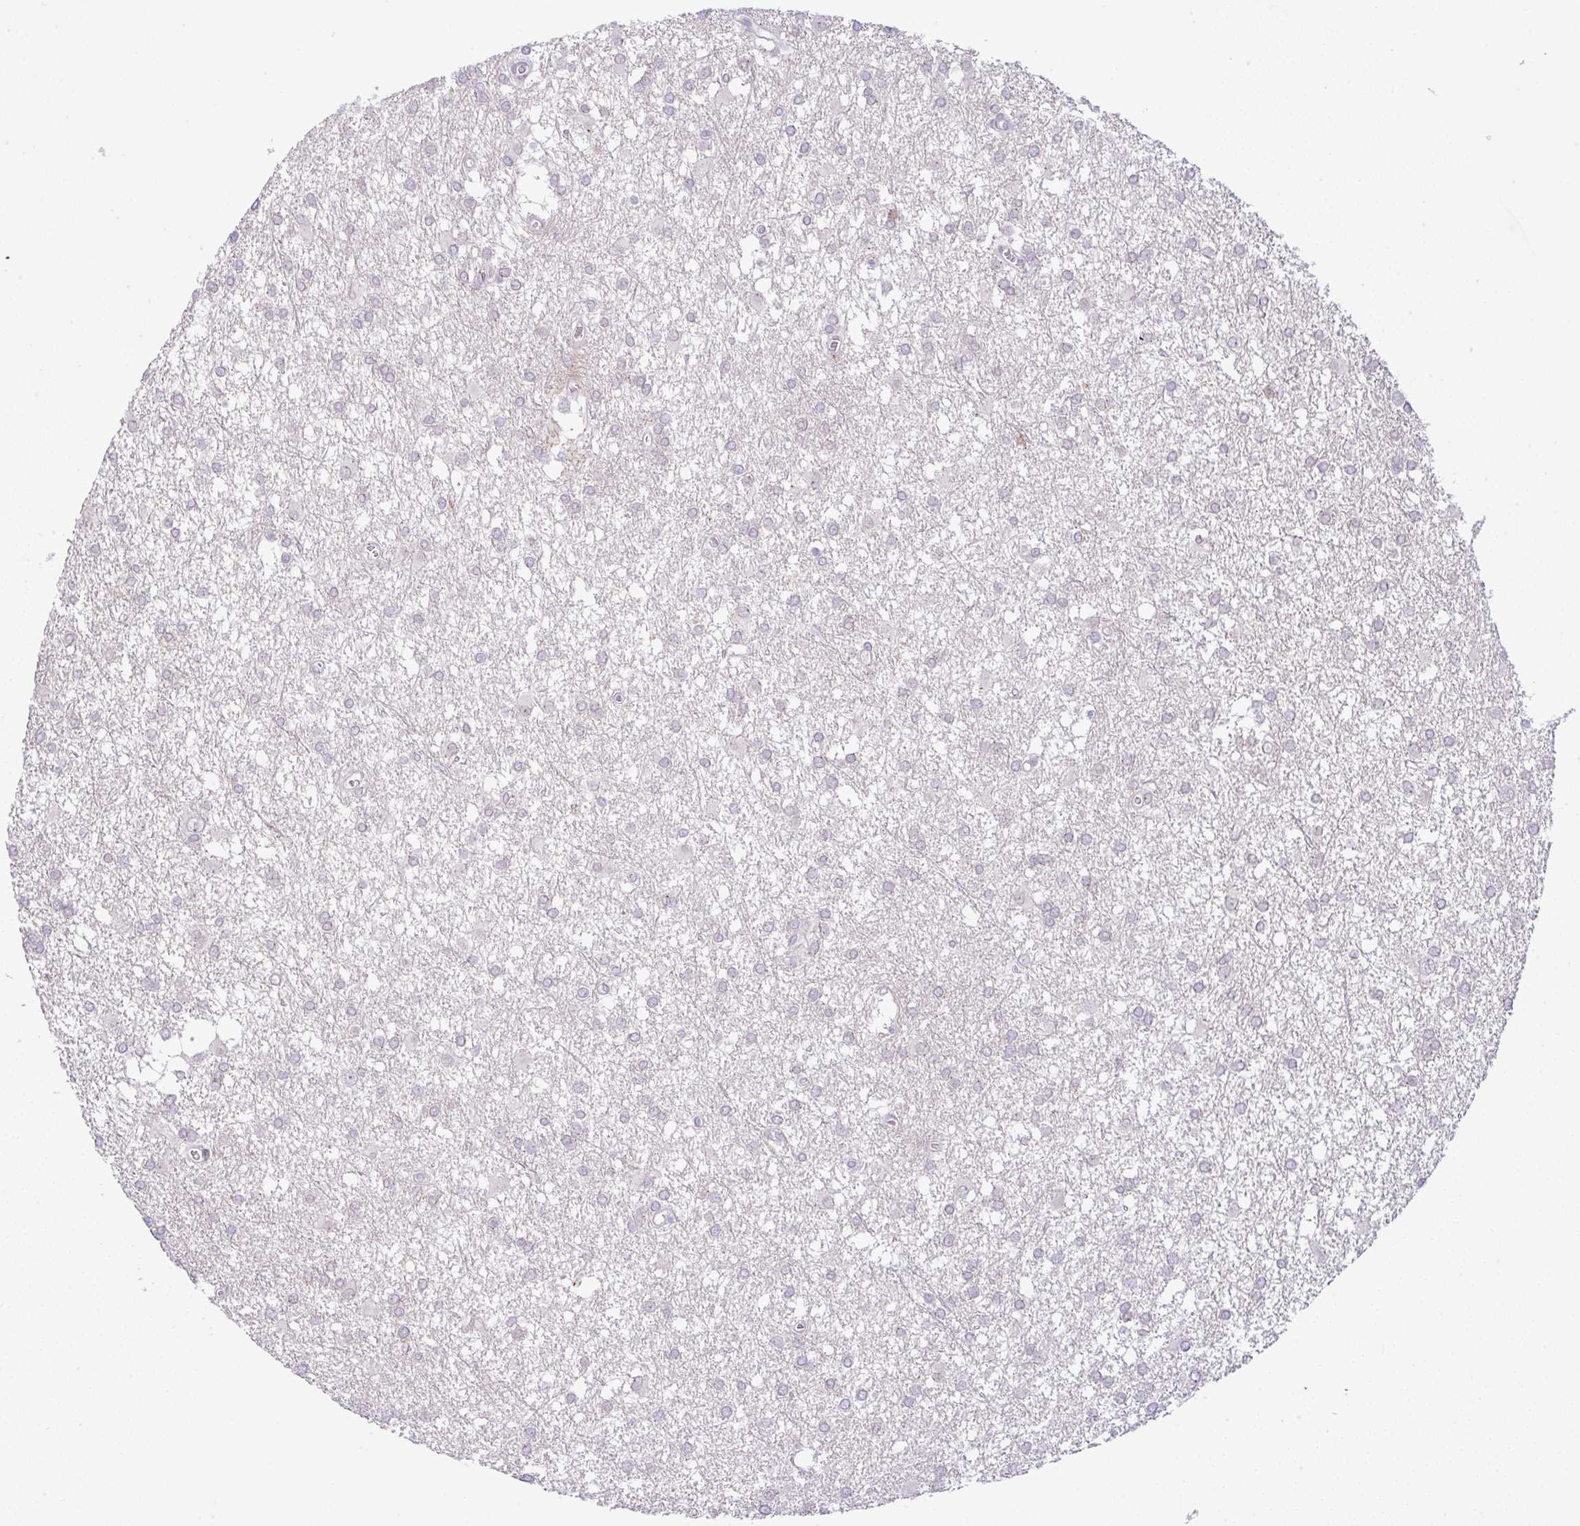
{"staining": {"intensity": "negative", "quantity": "none", "location": "none"}, "tissue": "glioma", "cell_type": "Tumor cells", "image_type": "cancer", "snomed": [{"axis": "morphology", "description": "Glioma, malignant, High grade"}, {"axis": "topography", "description": "Brain"}], "caption": "Tumor cells are negative for brown protein staining in high-grade glioma (malignant). (Immunohistochemistry, brightfield microscopy, high magnification).", "gene": "FAM177A1", "patient": {"sex": "male", "age": 48}}